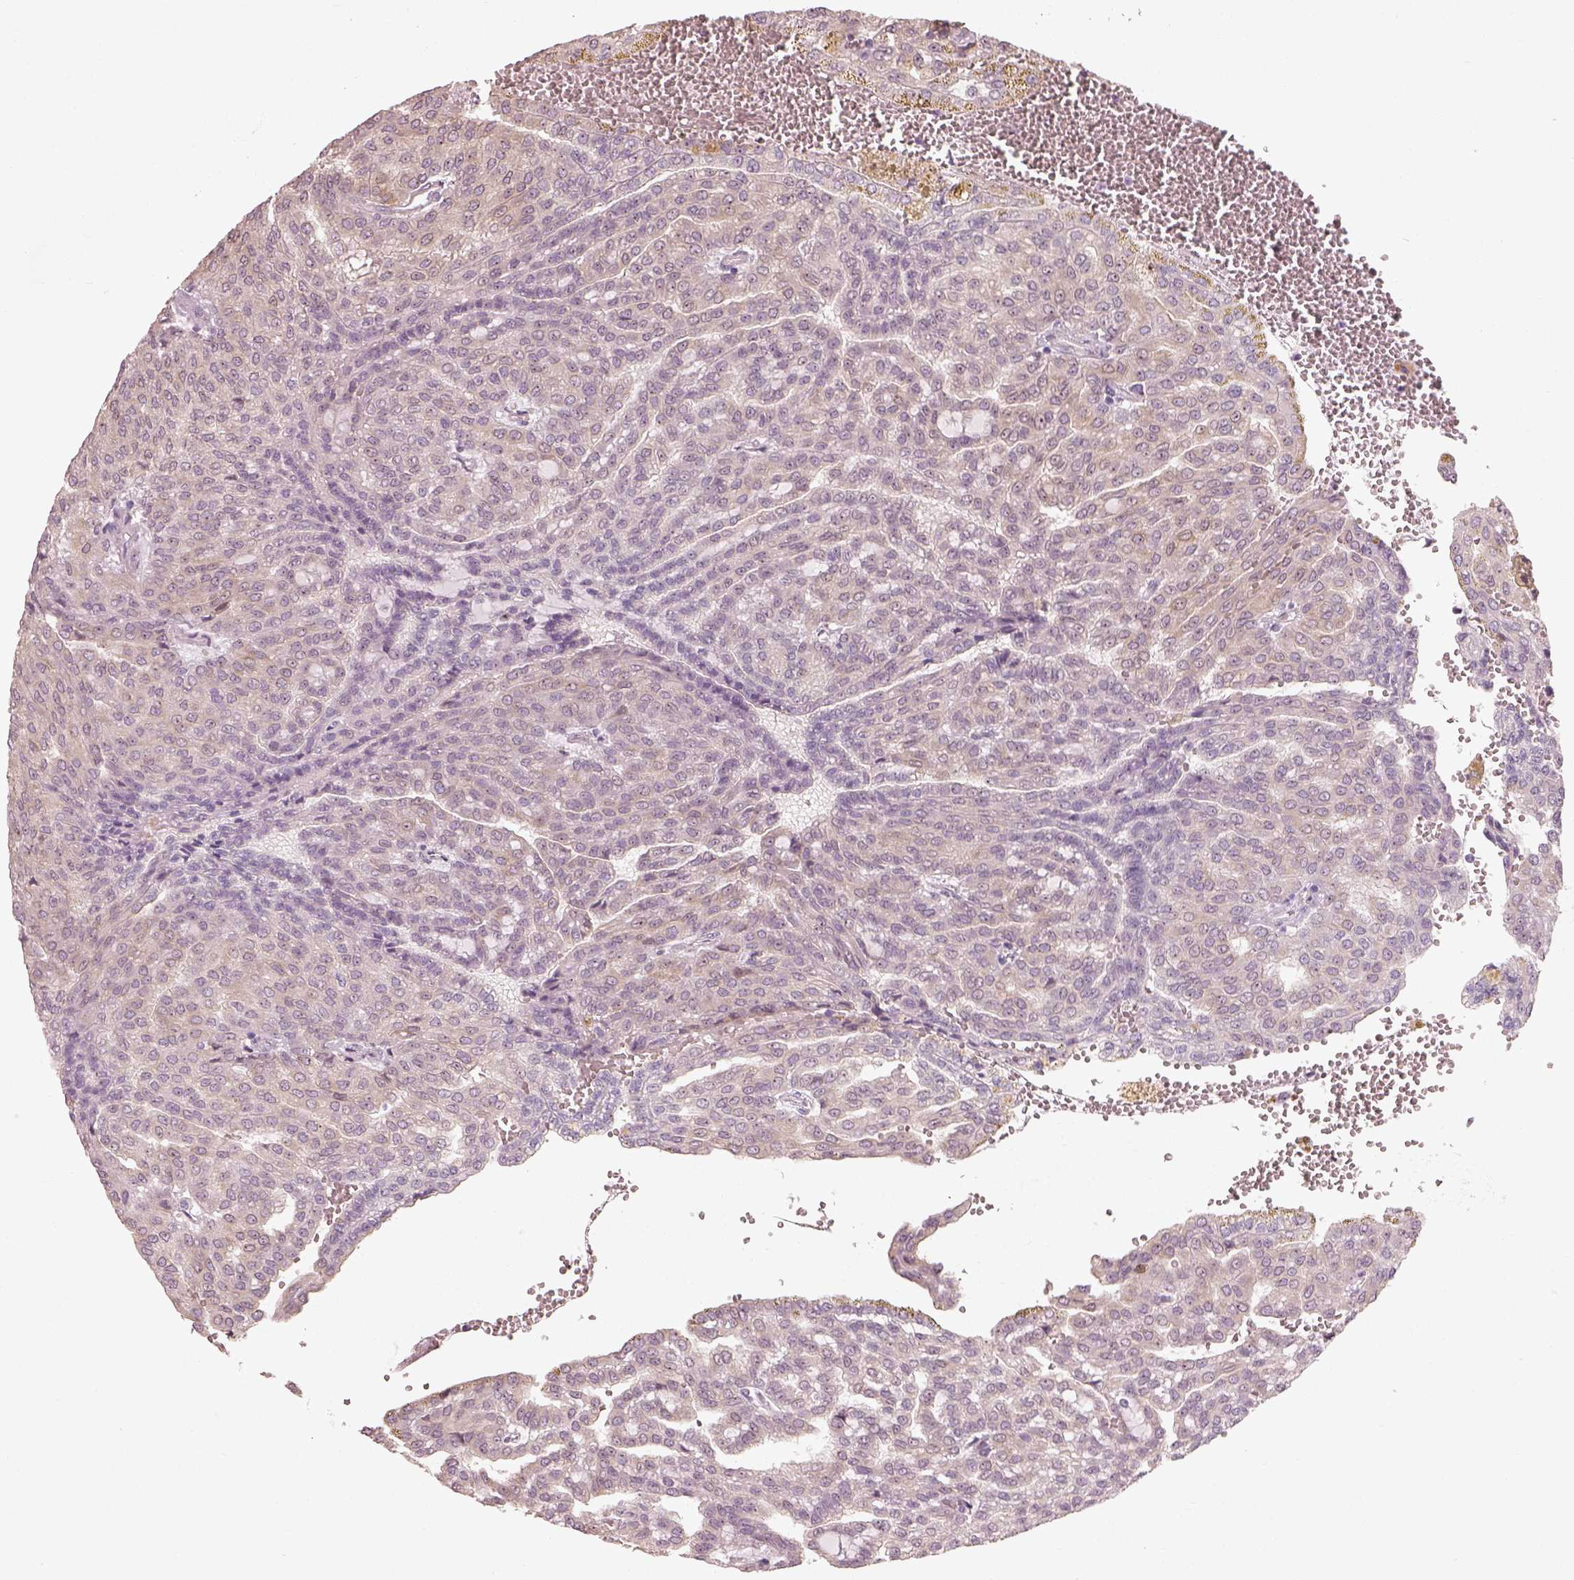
{"staining": {"intensity": "weak", "quantity": "25%-75%", "location": "nuclear"}, "tissue": "renal cancer", "cell_type": "Tumor cells", "image_type": "cancer", "snomed": [{"axis": "morphology", "description": "Adenocarcinoma, NOS"}, {"axis": "topography", "description": "Kidney"}], "caption": "A low amount of weak nuclear staining is seen in approximately 25%-75% of tumor cells in renal cancer tissue.", "gene": "CDS1", "patient": {"sex": "male", "age": 63}}